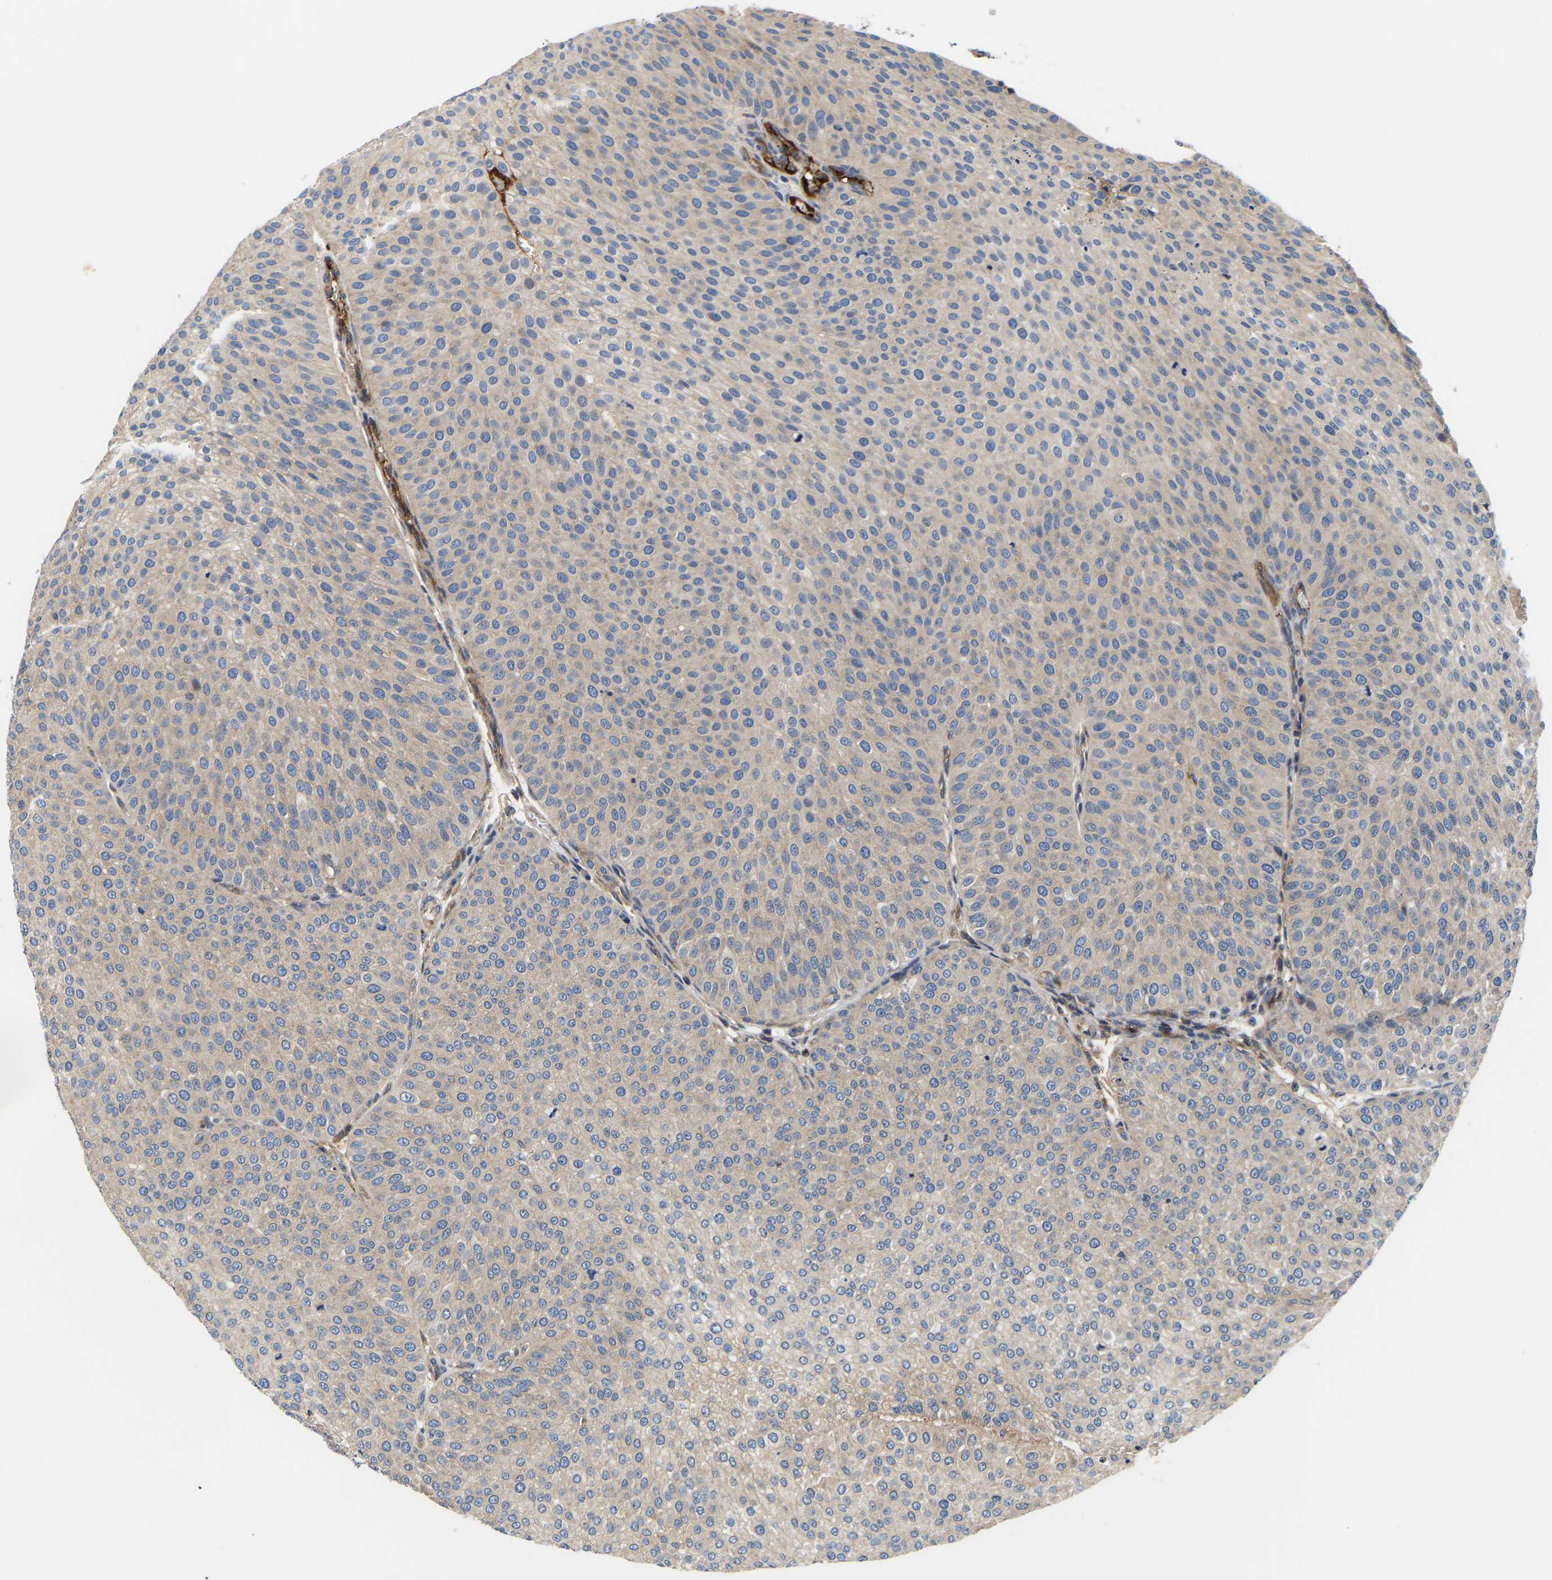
{"staining": {"intensity": "weak", "quantity": "<25%", "location": "cytoplasmic/membranous"}, "tissue": "urothelial cancer", "cell_type": "Tumor cells", "image_type": "cancer", "snomed": [{"axis": "morphology", "description": "Urothelial carcinoma, Low grade"}, {"axis": "topography", "description": "Smooth muscle"}, {"axis": "topography", "description": "Urinary bladder"}], "caption": "DAB (3,3'-diaminobenzidine) immunohistochemical staining of human urothelial cancer exhibits no significant positivity in tumor cells. (DAB (3,3'-diaminobenzidine) immunohistochemistry, high magnification).", "gene": "AIMP2", "patient": {"sex": "male", "age": 60}}